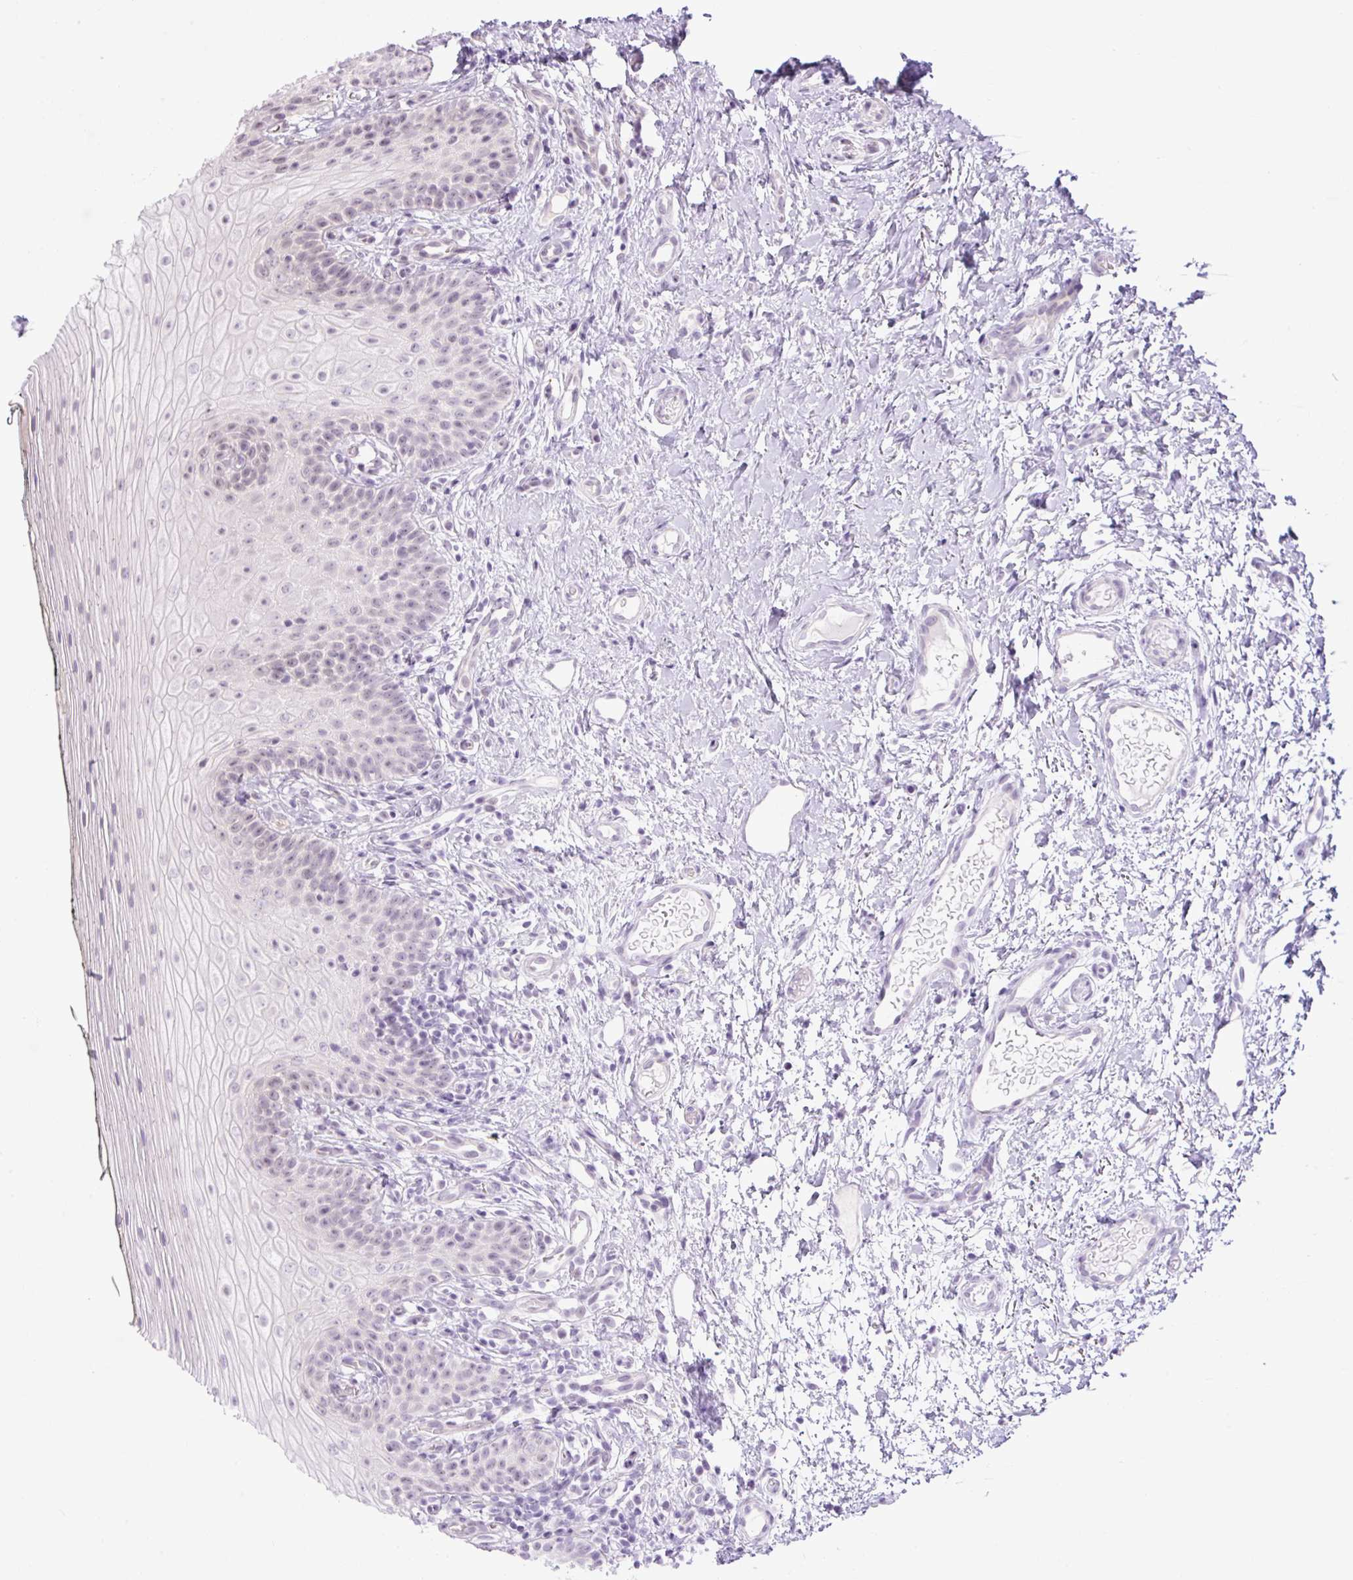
{"staining": {"intensity": "negative", "quantity": "none", "location": "none"}, "tissue": "oral mucosa", "cell_type": "Squamous epithelial cells", "image_type": "normal", "snomed": [{"axis": "morphology", "description": "Normal tissue, NOS"}, {"axis": "topography", "description": "Oral tissue"}], "caption": "This is an immunohistochemistry (IHC) micrograph of normal human oral mucosa. There is no positivity in squamous epithelial cells.", "gene": "ICE1", "patient": {"sex": "male", "age": 75}}